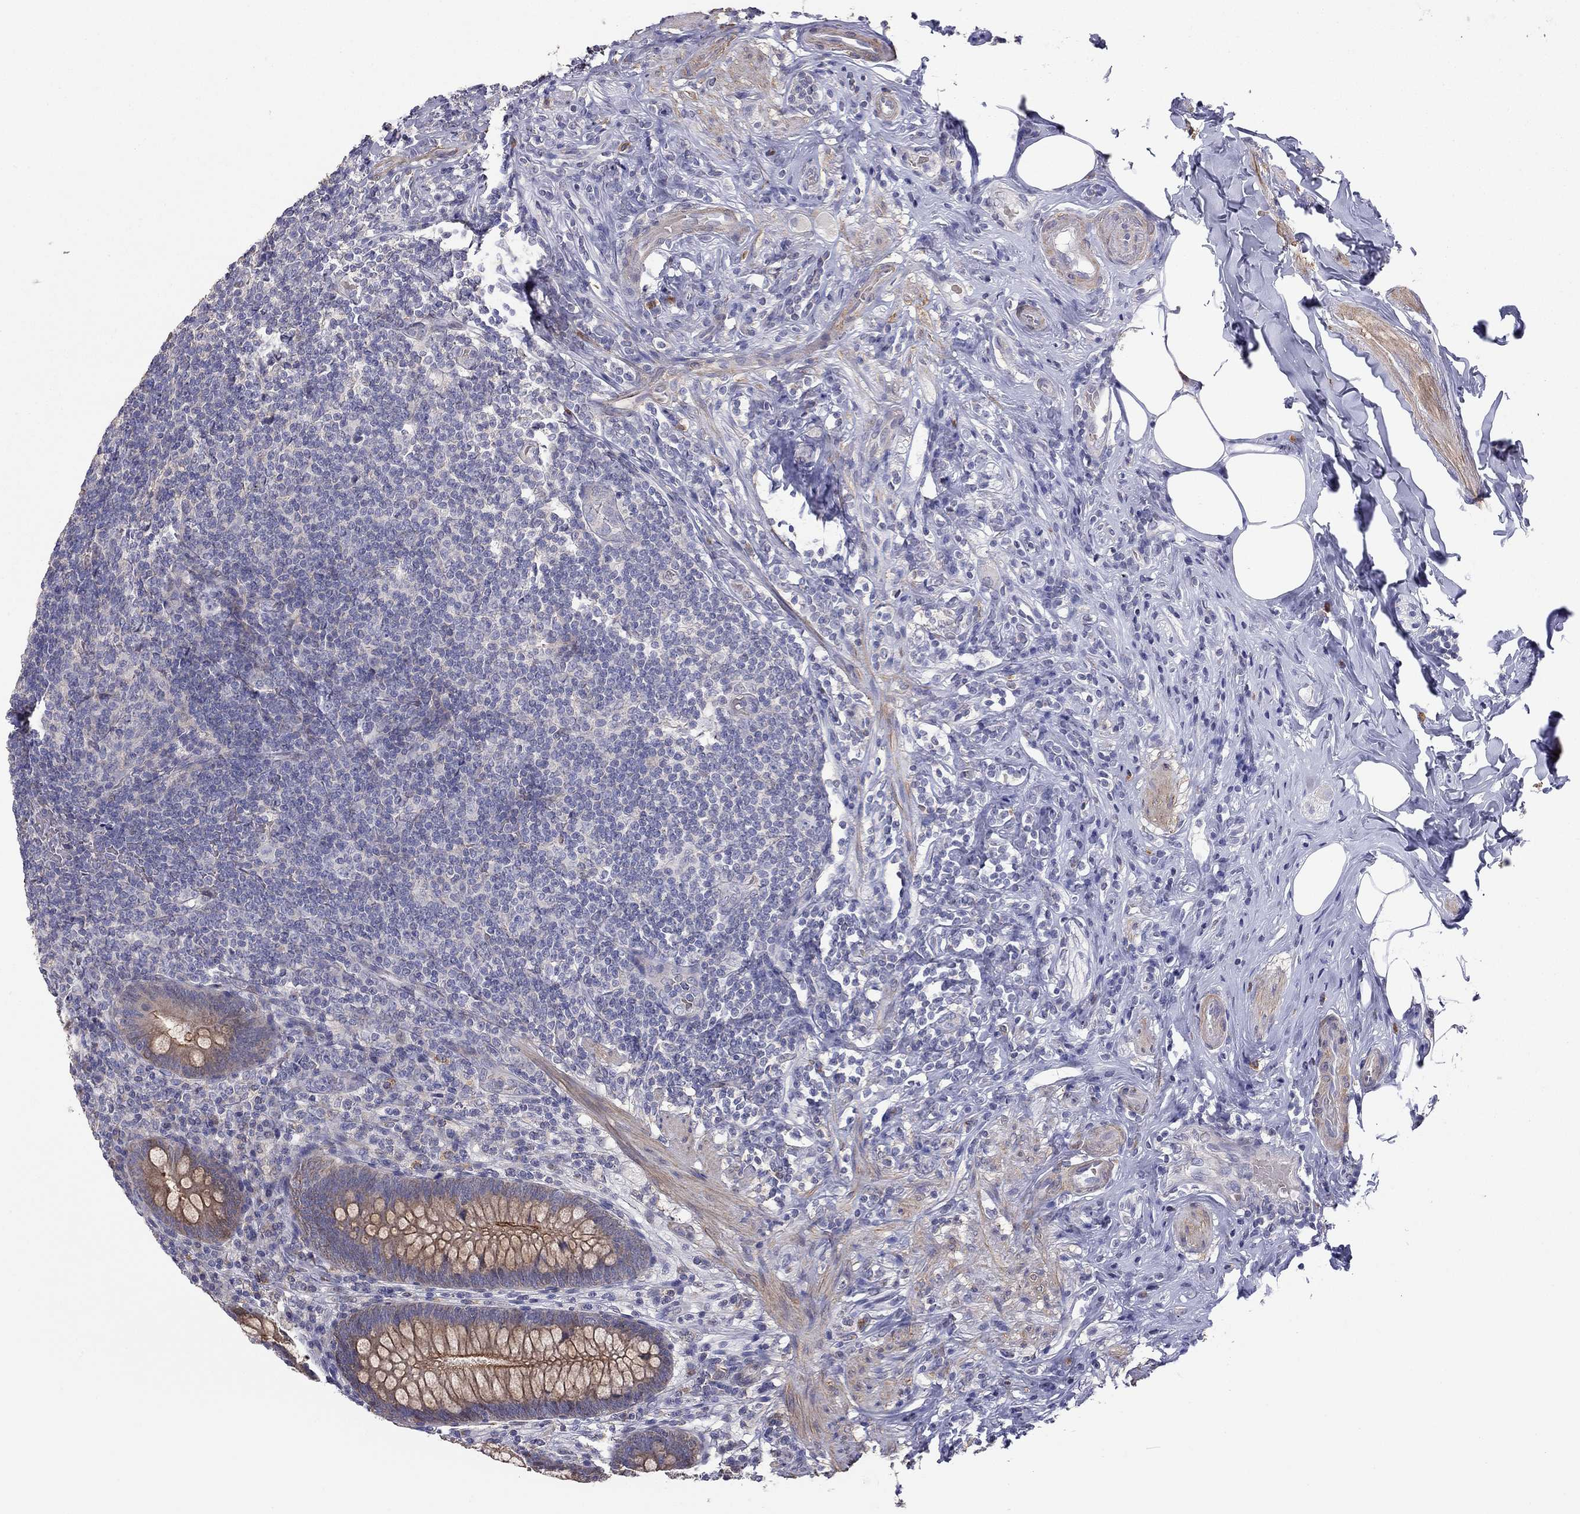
{"staining": {"intensity": "strong", "quantity": ">75%", "location": "cytoplasmic/membranous"}, "tissue": "appendix", "cell_type": "Glandular cells", "image_type": "normal", "snomed": [{"axis": "morphology", "description": "Normal tissue, NOS"}, {"axis": "topography", "description": "Appendix"}], "caption": "Immunohistochemistry (DAB) staining of unremarkable human appendix demonstrates strong cytoplasmic/membranous protein positivity in approximately >75% of glandular cells. (Brightfield microscopy of DAB IHC at high magnification).", "gene": "SYTL2", "patient": {"sex": "male", "age": 47}}